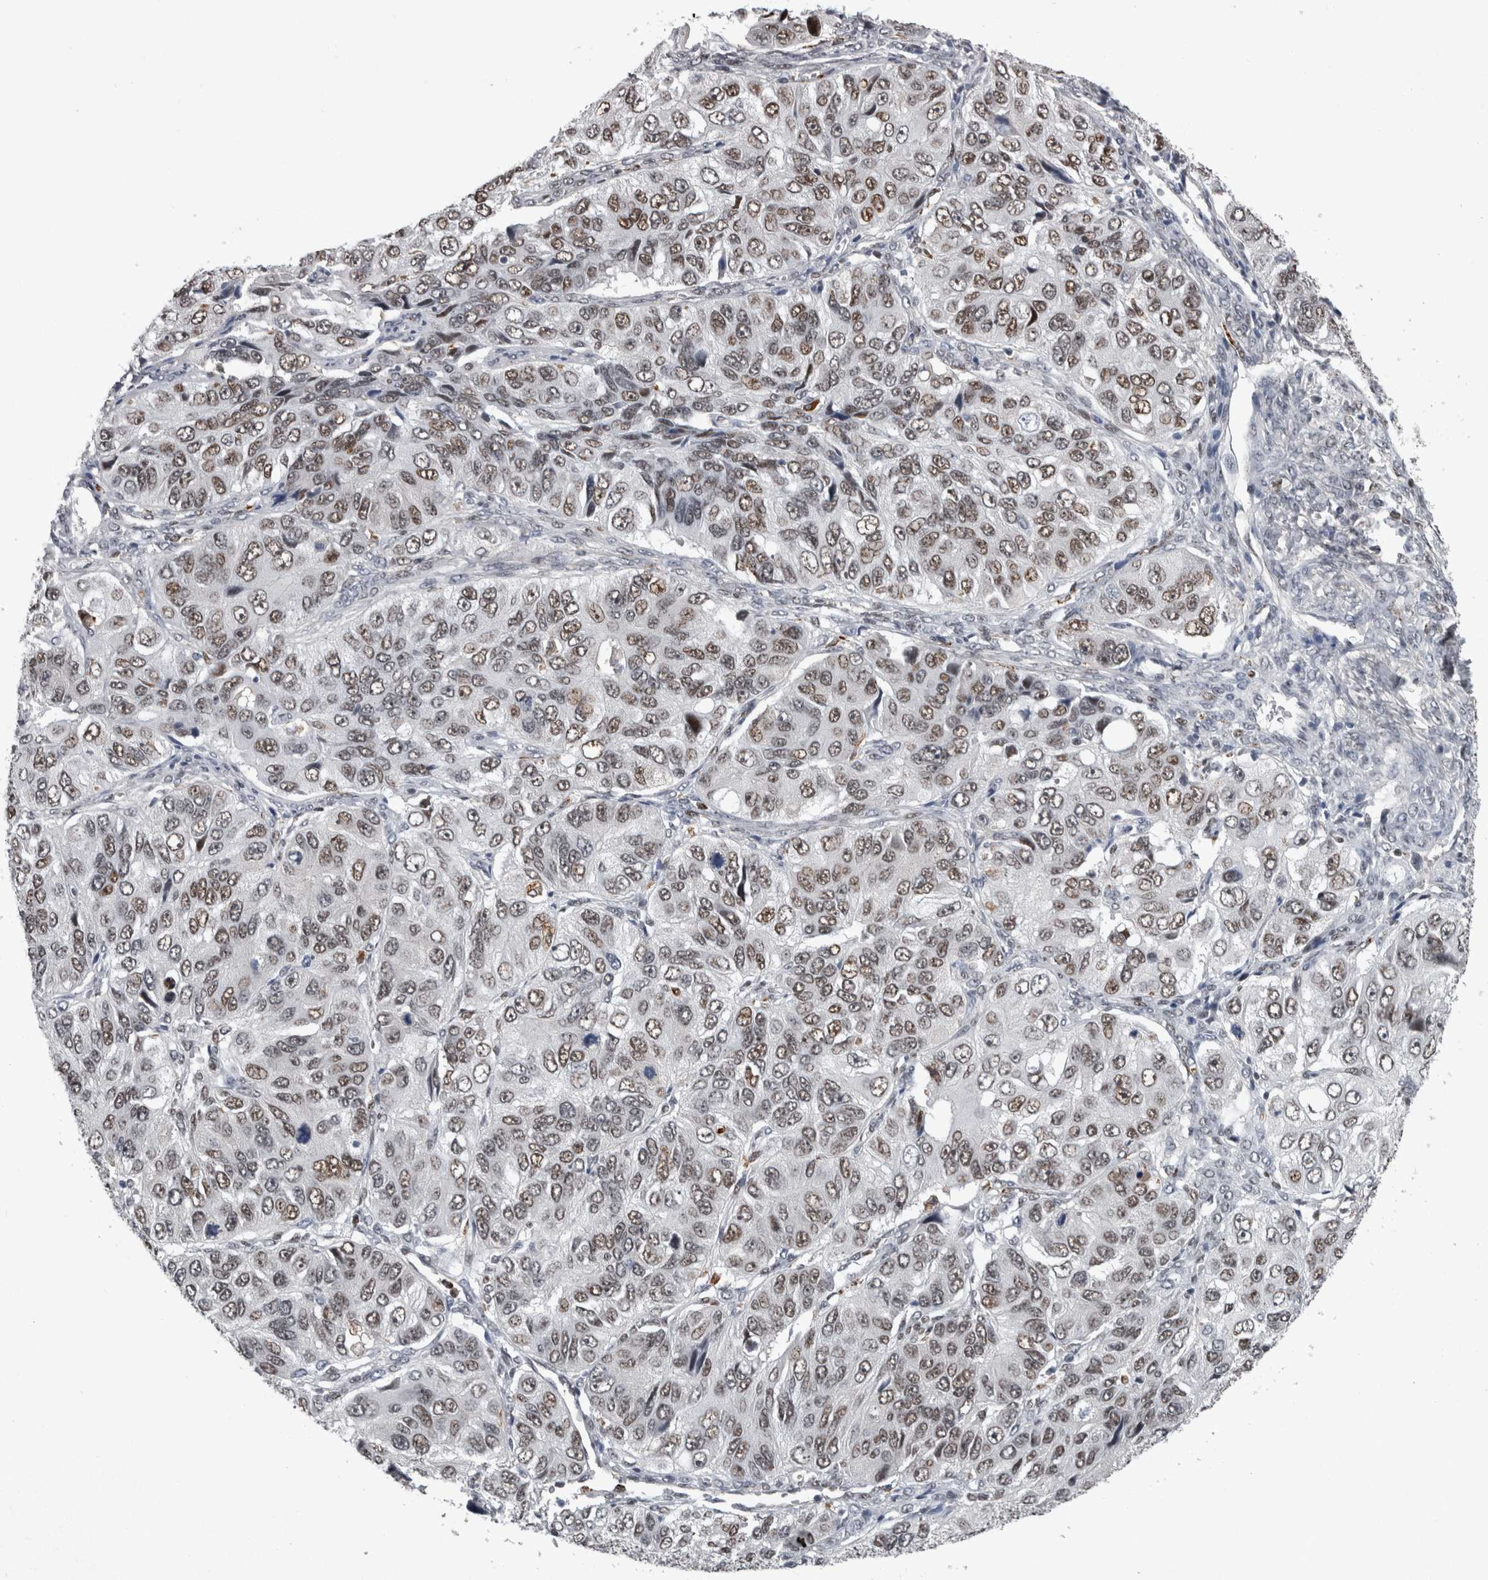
{"staining": {"intensity": "moderate", "quantity": "25%-75%", "location": "nuclear"}, "tissue": "ovarian cancer", "cell_type": "Tumor cells", "image_type": "cancer", "snomed": [{"axis": "morphology", "description": "Carcinoma, endometroid"}, {"axis": "topography", "description": "Ovary"}], "caption": "Human ovarian endometroid carcinoma stained for a protein (brown) shows moderate nuclear positive expression in approximately 25%-75% of tumor cells.", "gene": "POLD2", "patient": {"sex": "female", "age": 51}}